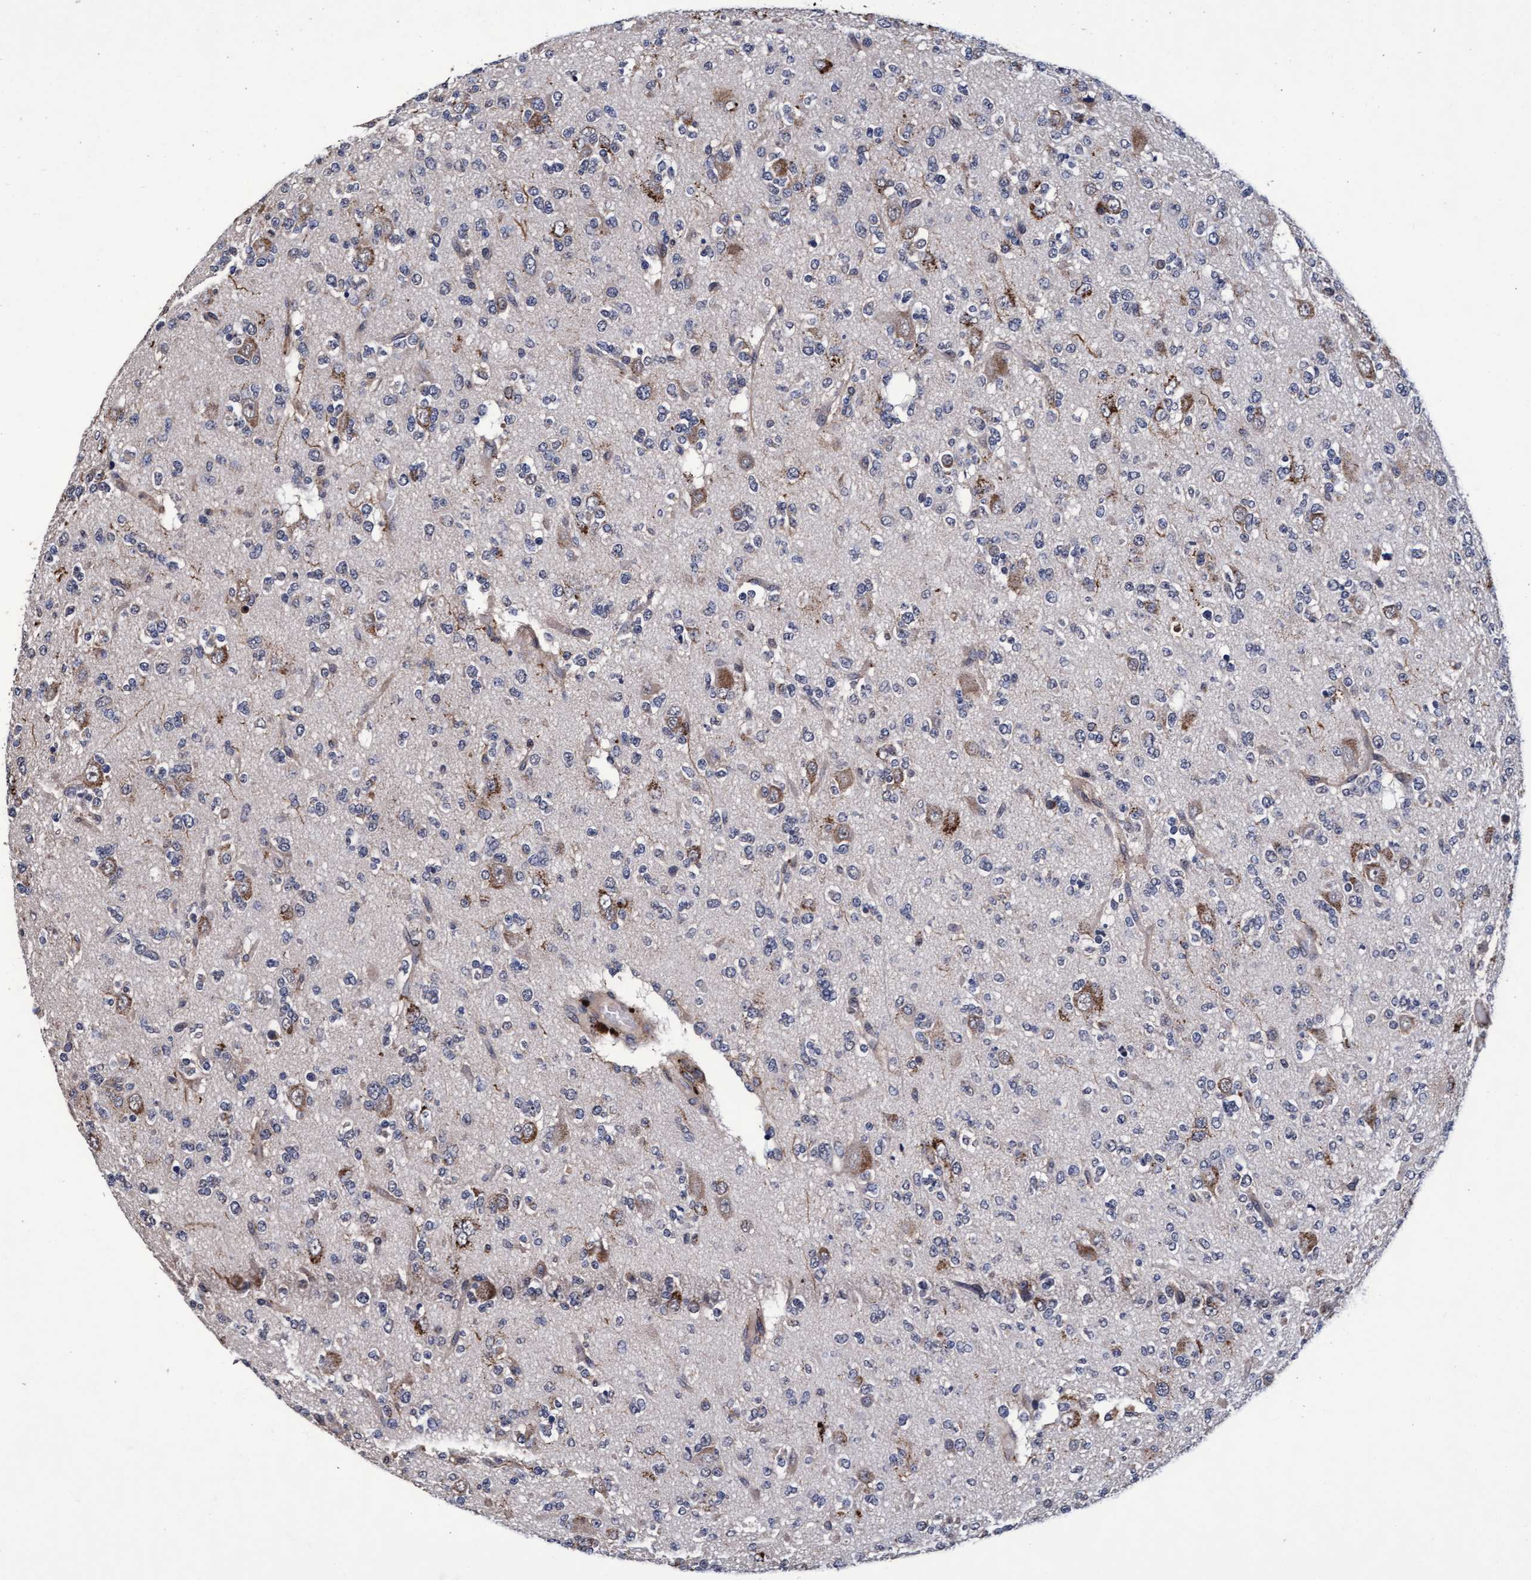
{"staining": {"intensity": "negative", "quantity": "none", "location": "none"}, "tissue": "glioma", "cell_type": "Tumor cells", "image_type": "cancer", "snomed": [{"axis": "morphology", "description": "Glioma, malignant, Low grade"}, {"axis": "topography", "description": "Brain"}], "caption": "Immunohistochemistry (IHC) histopathology image of neoplastic tissue: malignant low-grade glioma stained with DAB (3,3'-diaminobenzidine) reveals no significant protein positivity in tumor cells.", "gene": "CPQ", "patient": {"sex": "male", "age": 38}}